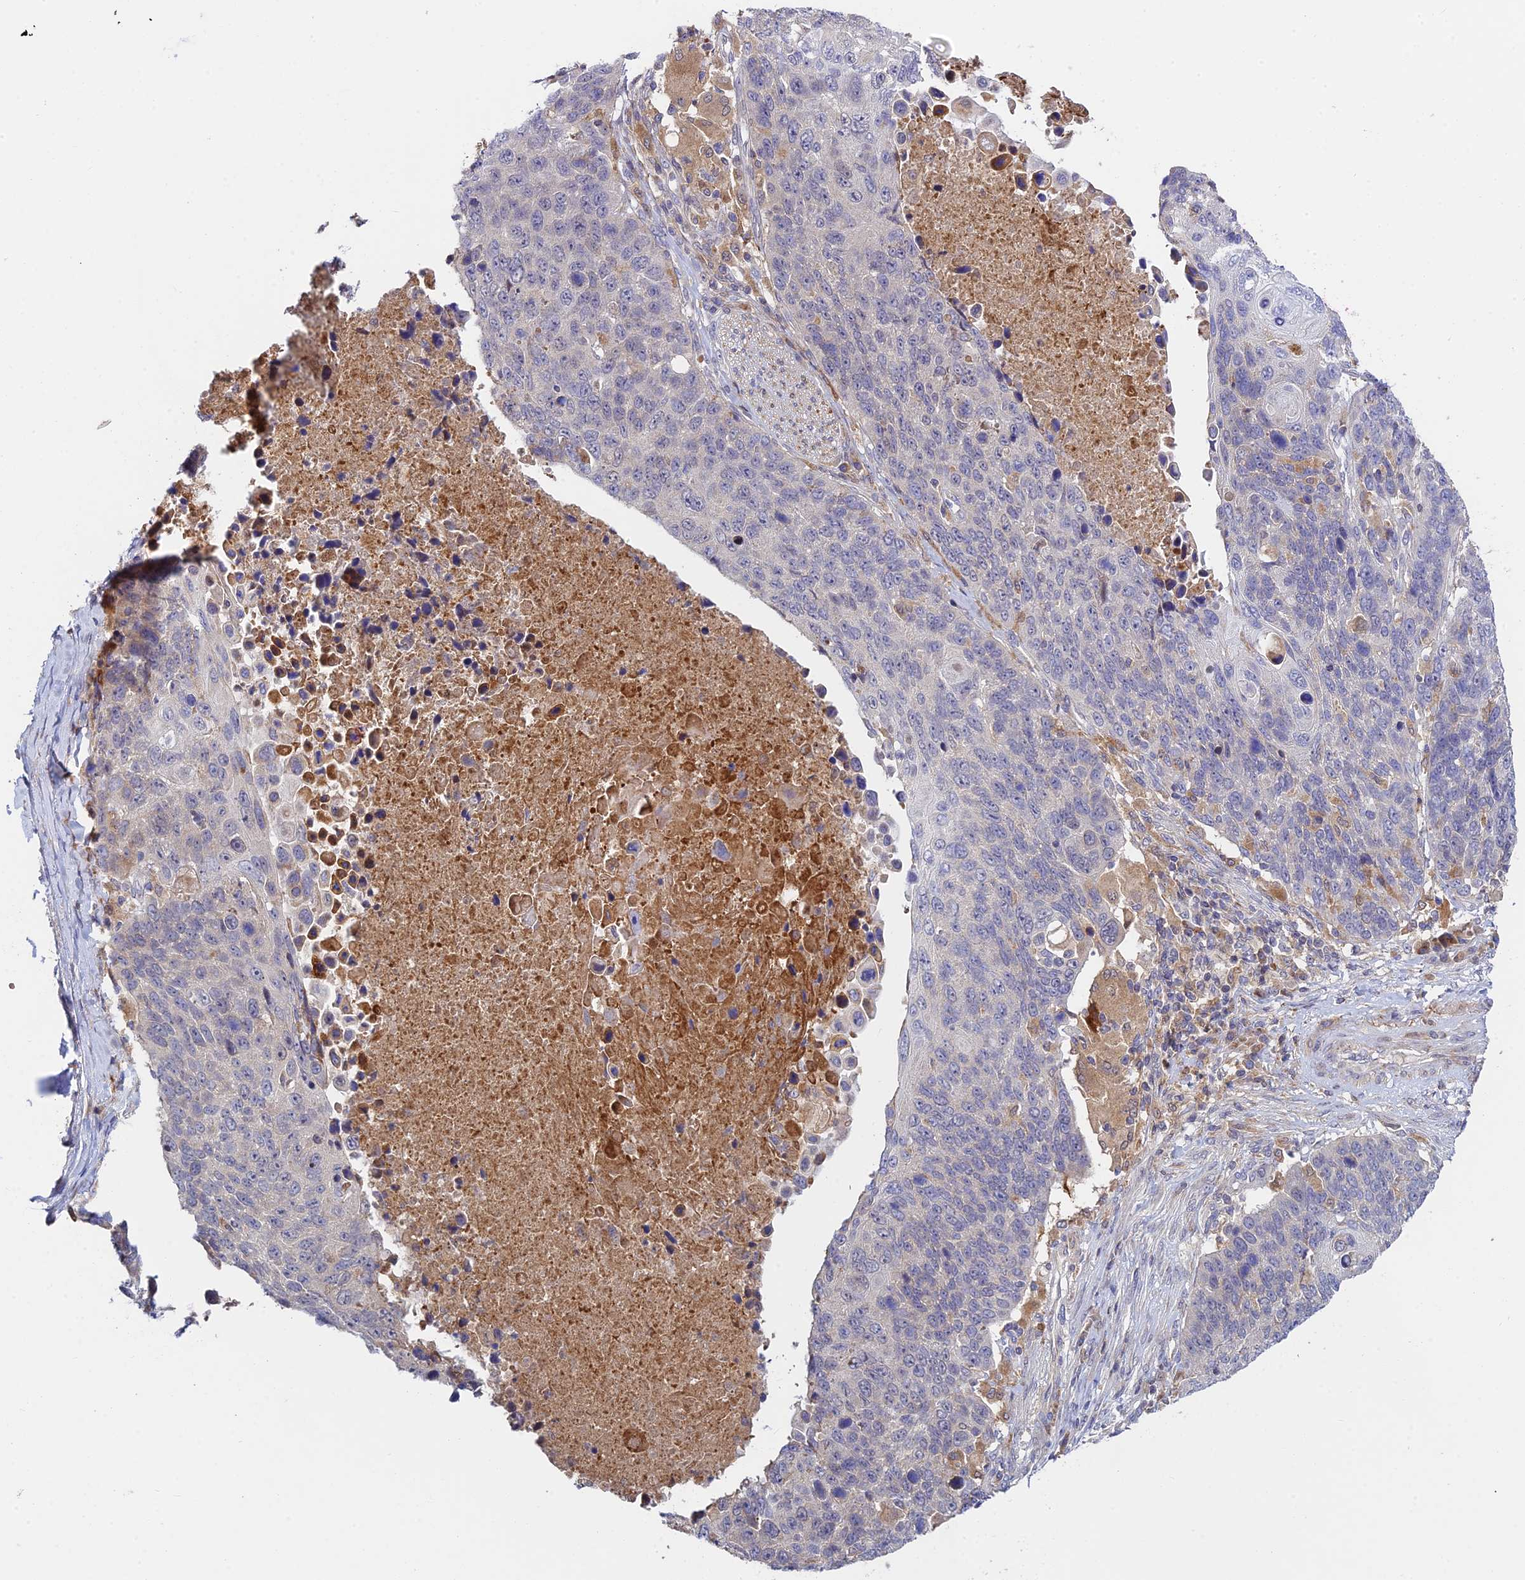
{"staining": {"intensity": "negative", "quantity": "none", "location": "none"}, "tissue": "lung cancer", "cell_type": "Tumor cells", "image_type": "cancer", "snomed": [{"axis": "morphology", "description": "Normal tissue, NOS"}, {"axis": "morphology", "description": "Squamous cell carcinoma, NOS"}, {"axis": "topography", "description": "Lymph node"}, {"axis": "topography", "description": "Lung"}], "caption": "Immunohistochemistry micrograph of lung cancer stained for a protein (brown), which exhibits no staining in tumor cells. (Immunohistochemistry, brightfield microscopy, high magnification).", "gene": "FUOM", "patient": {"sex": "male", "age": 66}}